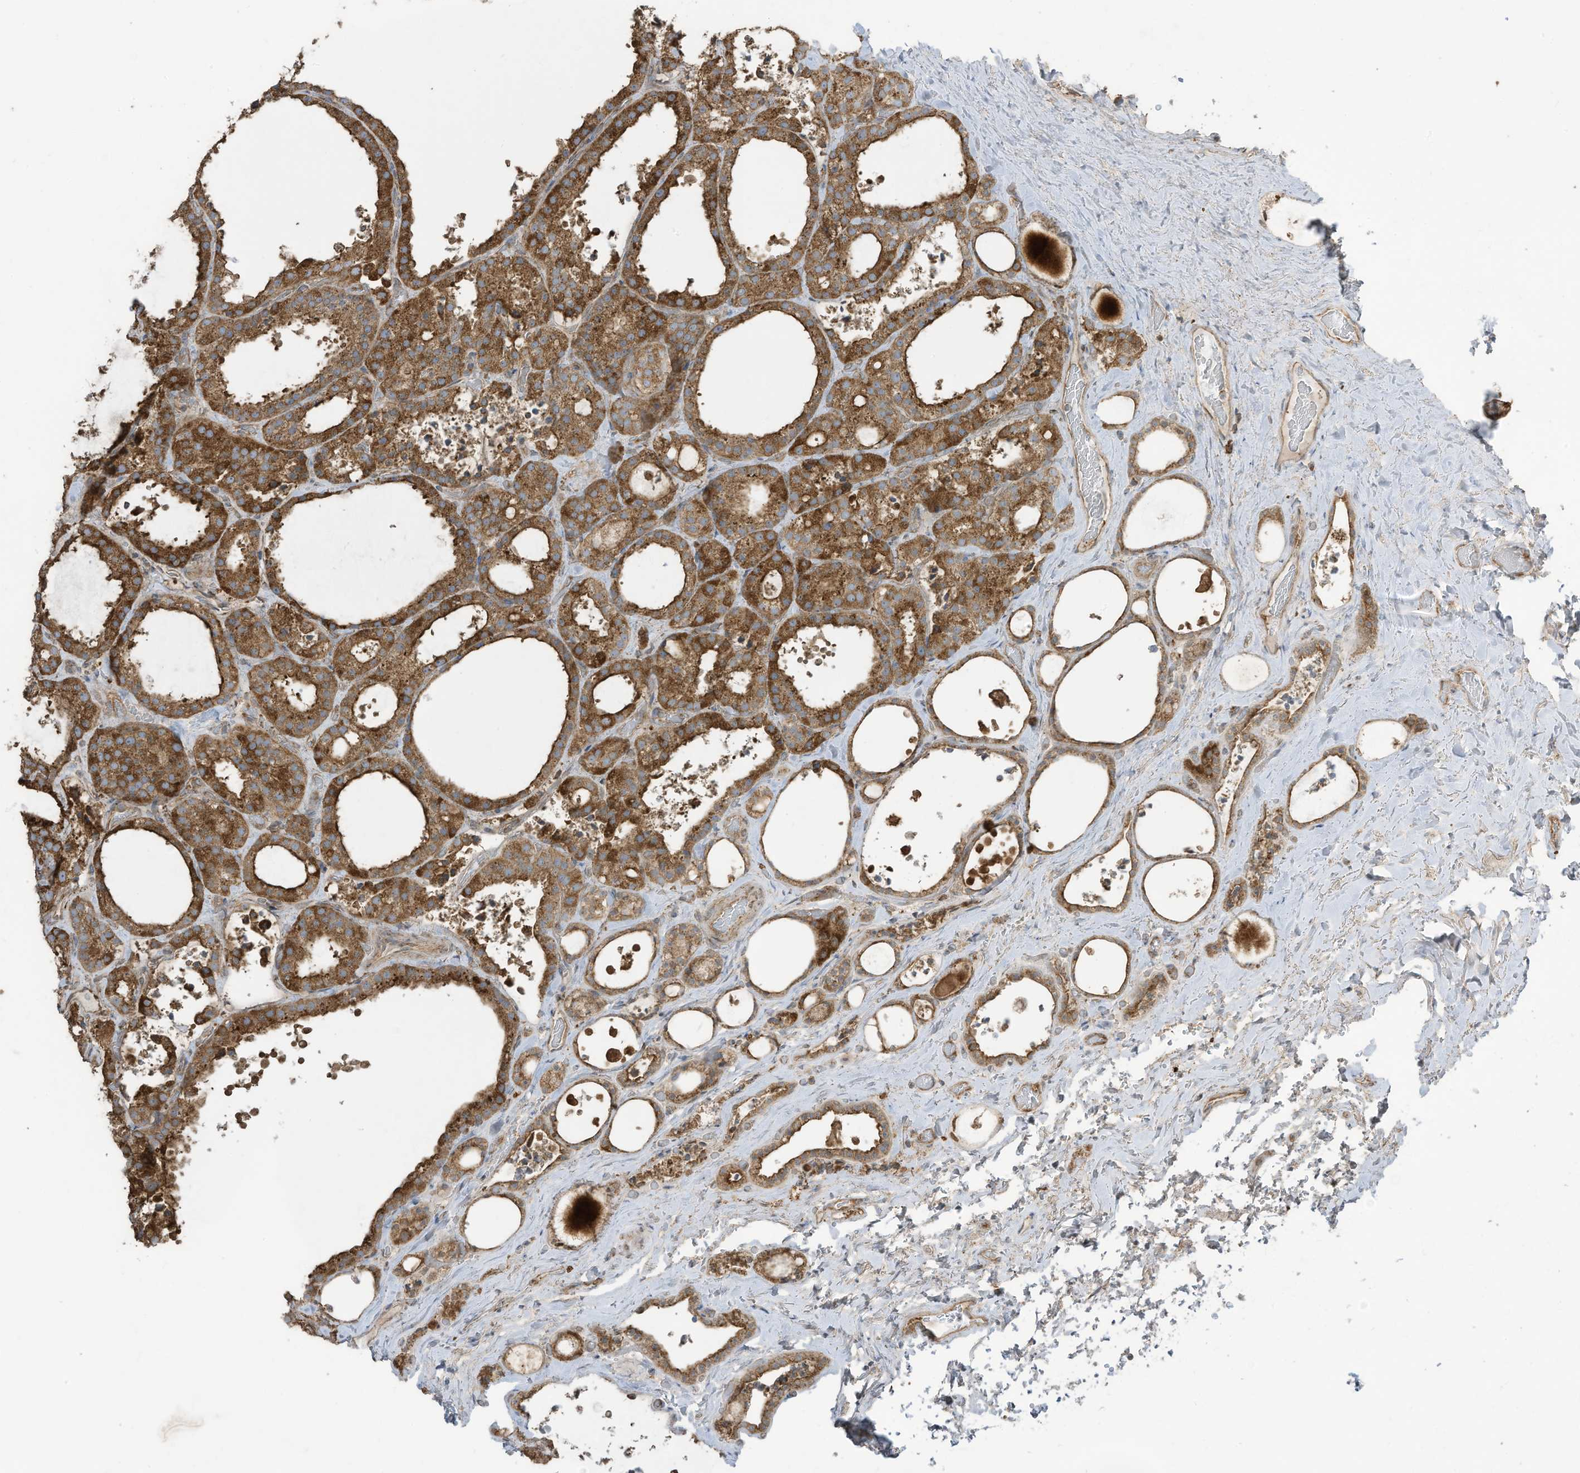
{"staining": {"intensity": "moderate", "quantity": ">75%", "location": "cytoplasmic/membranous"}, "tissue": "thyroid cancer", "cell_type": "Tumor cells", "image_type": "cancer", "snomed": [{"axis": "morphology", "description": "Papillary adenocarcinoma, NOS"}, {"axis": "topography", "description": "Thyroid gland"}], "caption": "Brown immunohistochemical staining in human thyroid cancer (papillary adenocarcinoma) demonstrates moderate cytoplasmic/membranous expression in about >75% of tumor cells.", "gene": "CGAS", "patient": {"sex": "male", "age": 77}}